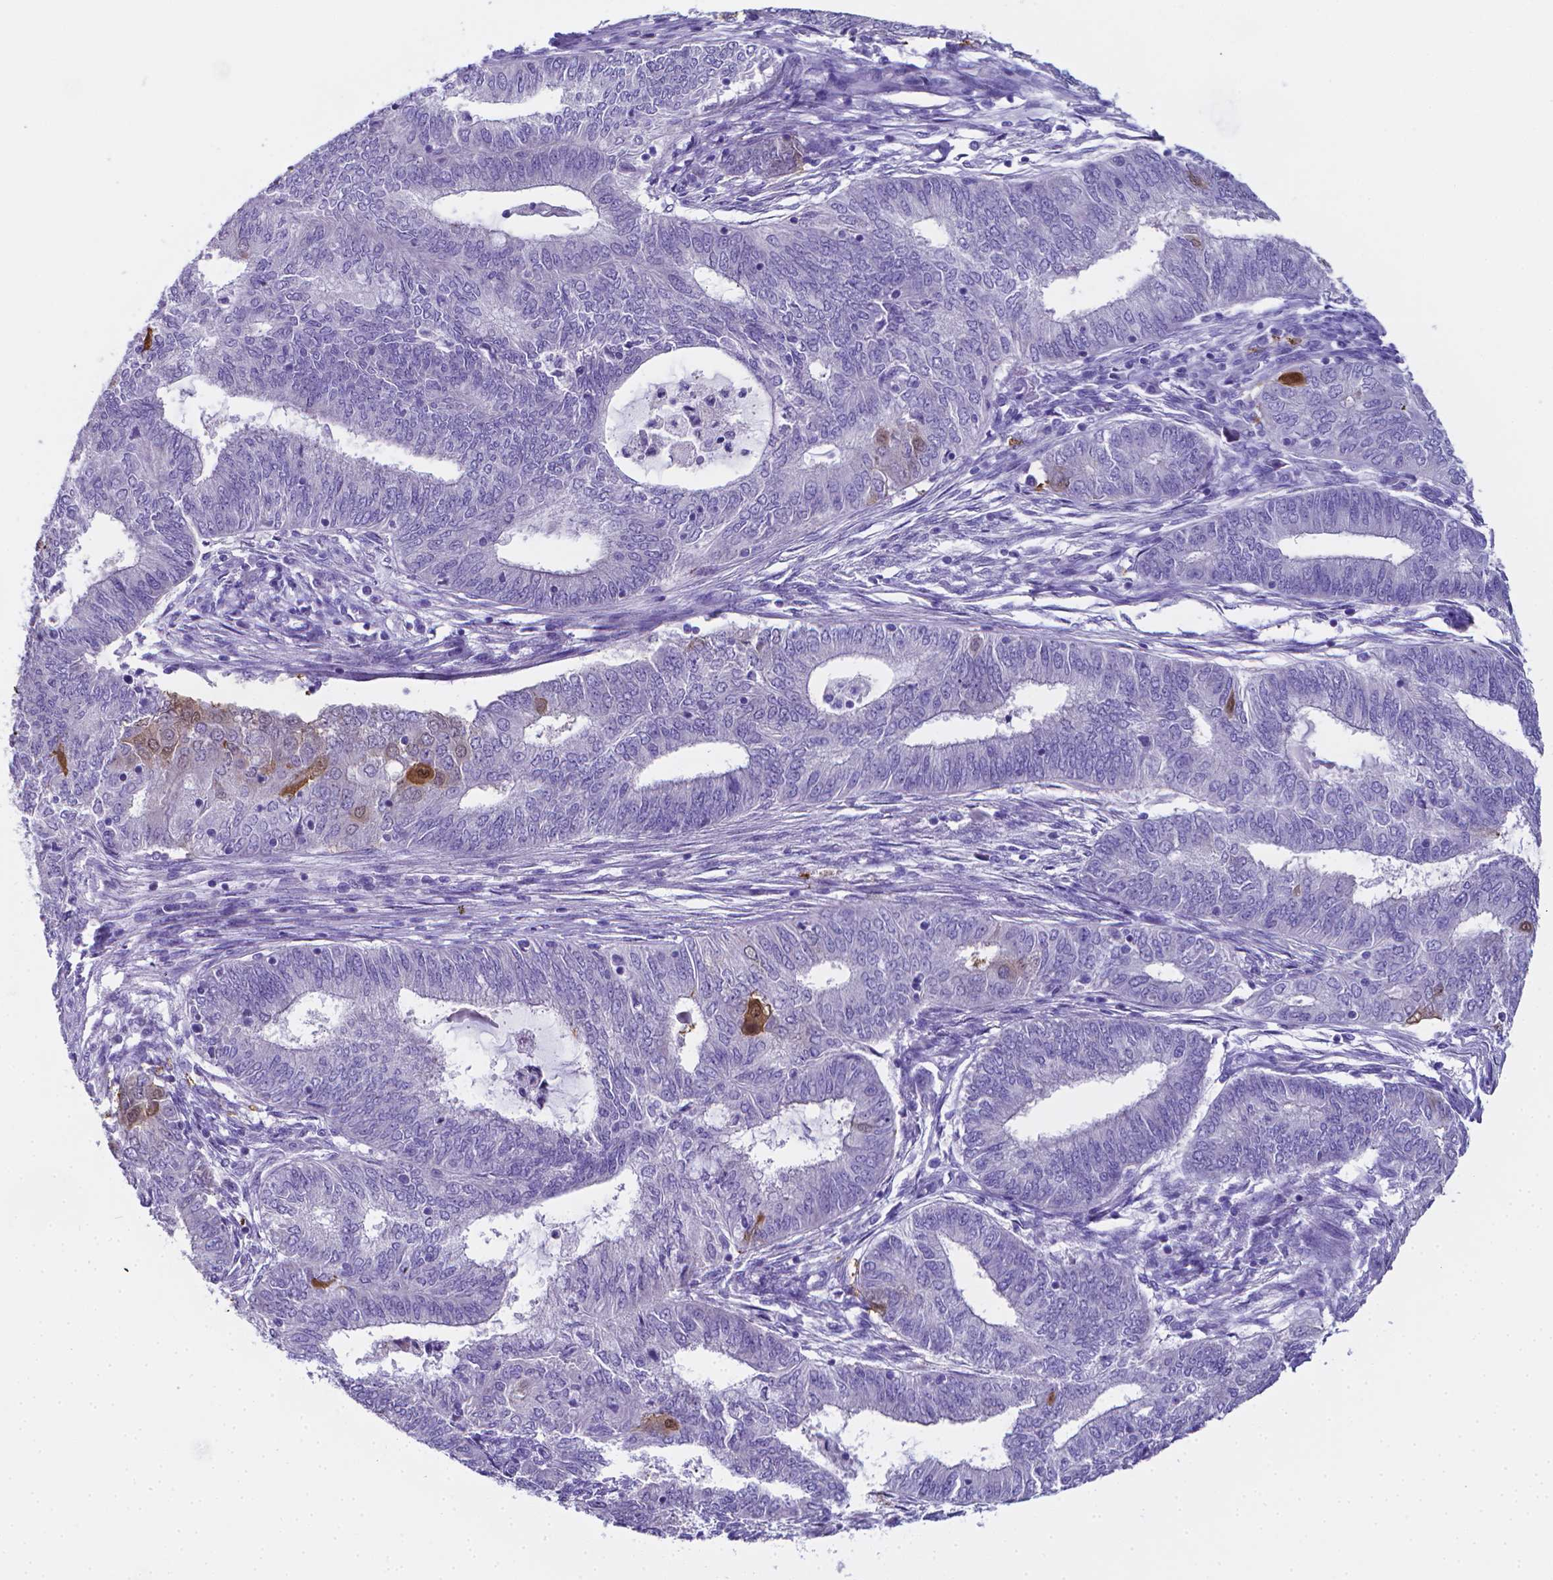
{"staining": {"intensity": "negative", "quantity": "none", "location": "none"}, "tissue": "endometrial cancer", "cell_type": "Tumor cells", "image_type": "cancer", "snomed": [{"axis": "morphology", "description": "Adenocarcinoma, NOS"}, {"axis": "topography", "description": "Endometrium"}], "caption": "This is an IHC photomicrograph of human endometrial cancer. There is no positivity in tumor cells.", "gene": "LRRC73", "patient": {"sex": "female", "age": 62}}